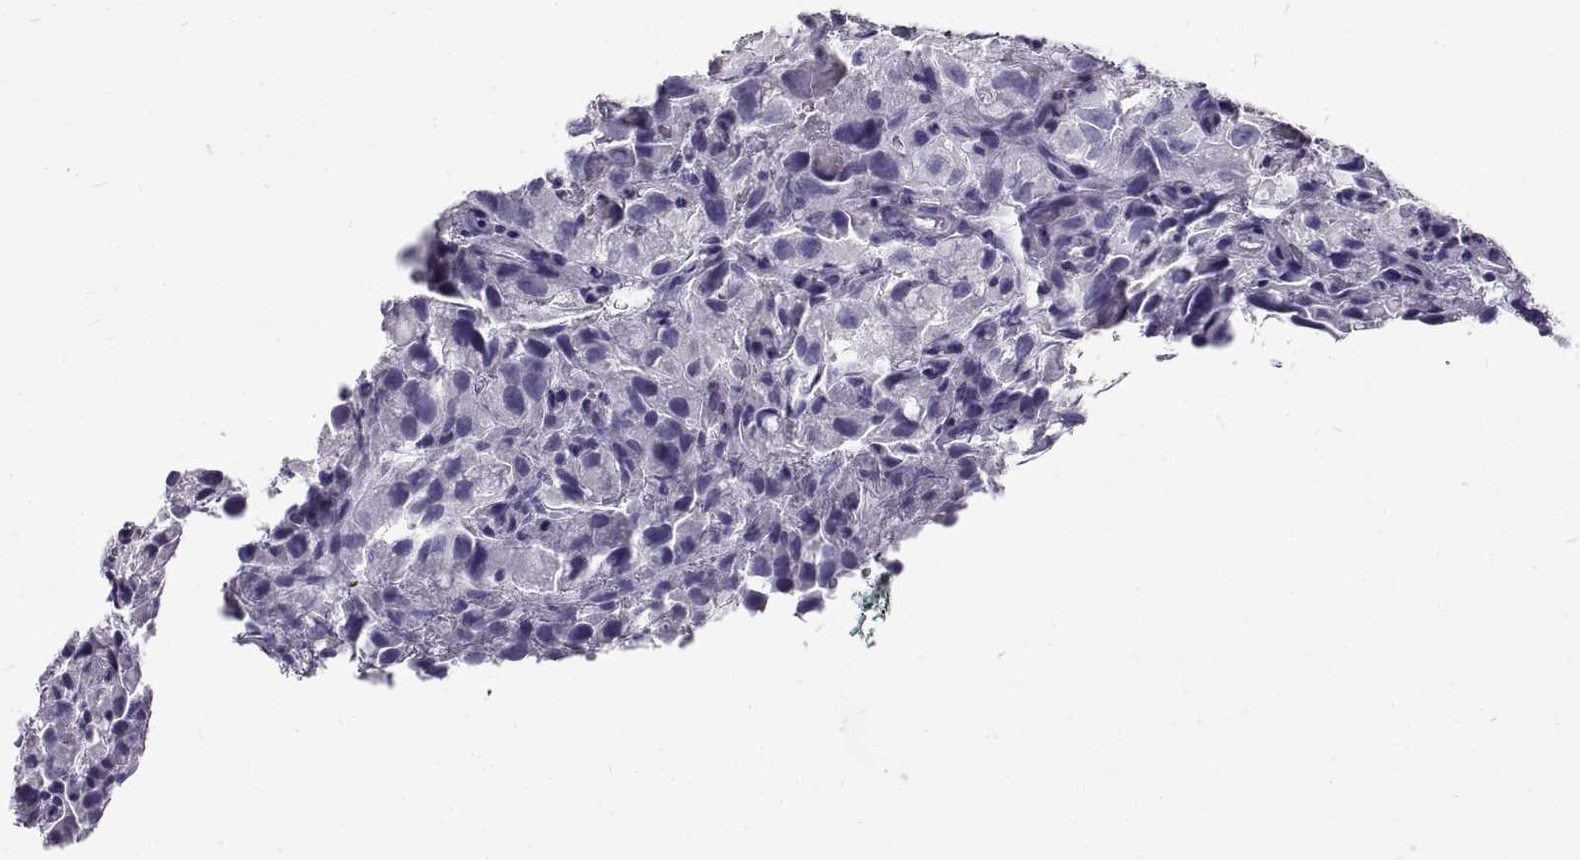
{"staining": {"intensity": "negative", "quantity": "none", "location": "none"}, "tissue": "renal cancer", "cell_type": "Tumor cells", "image_type": "cancer", "snomed": [{"axis": "morphology", "description": "Adenocarcinoma, NOS"}, {"axis": "topography", "description": "Kidney"}], "caption": "Protein analysis of renal cancer shows no significant positivity in tumor cells. (IHC, brightfield microscopy, high magnification).", "gene": "GNG12", "patient": {"sex": "male", "age": 64}}